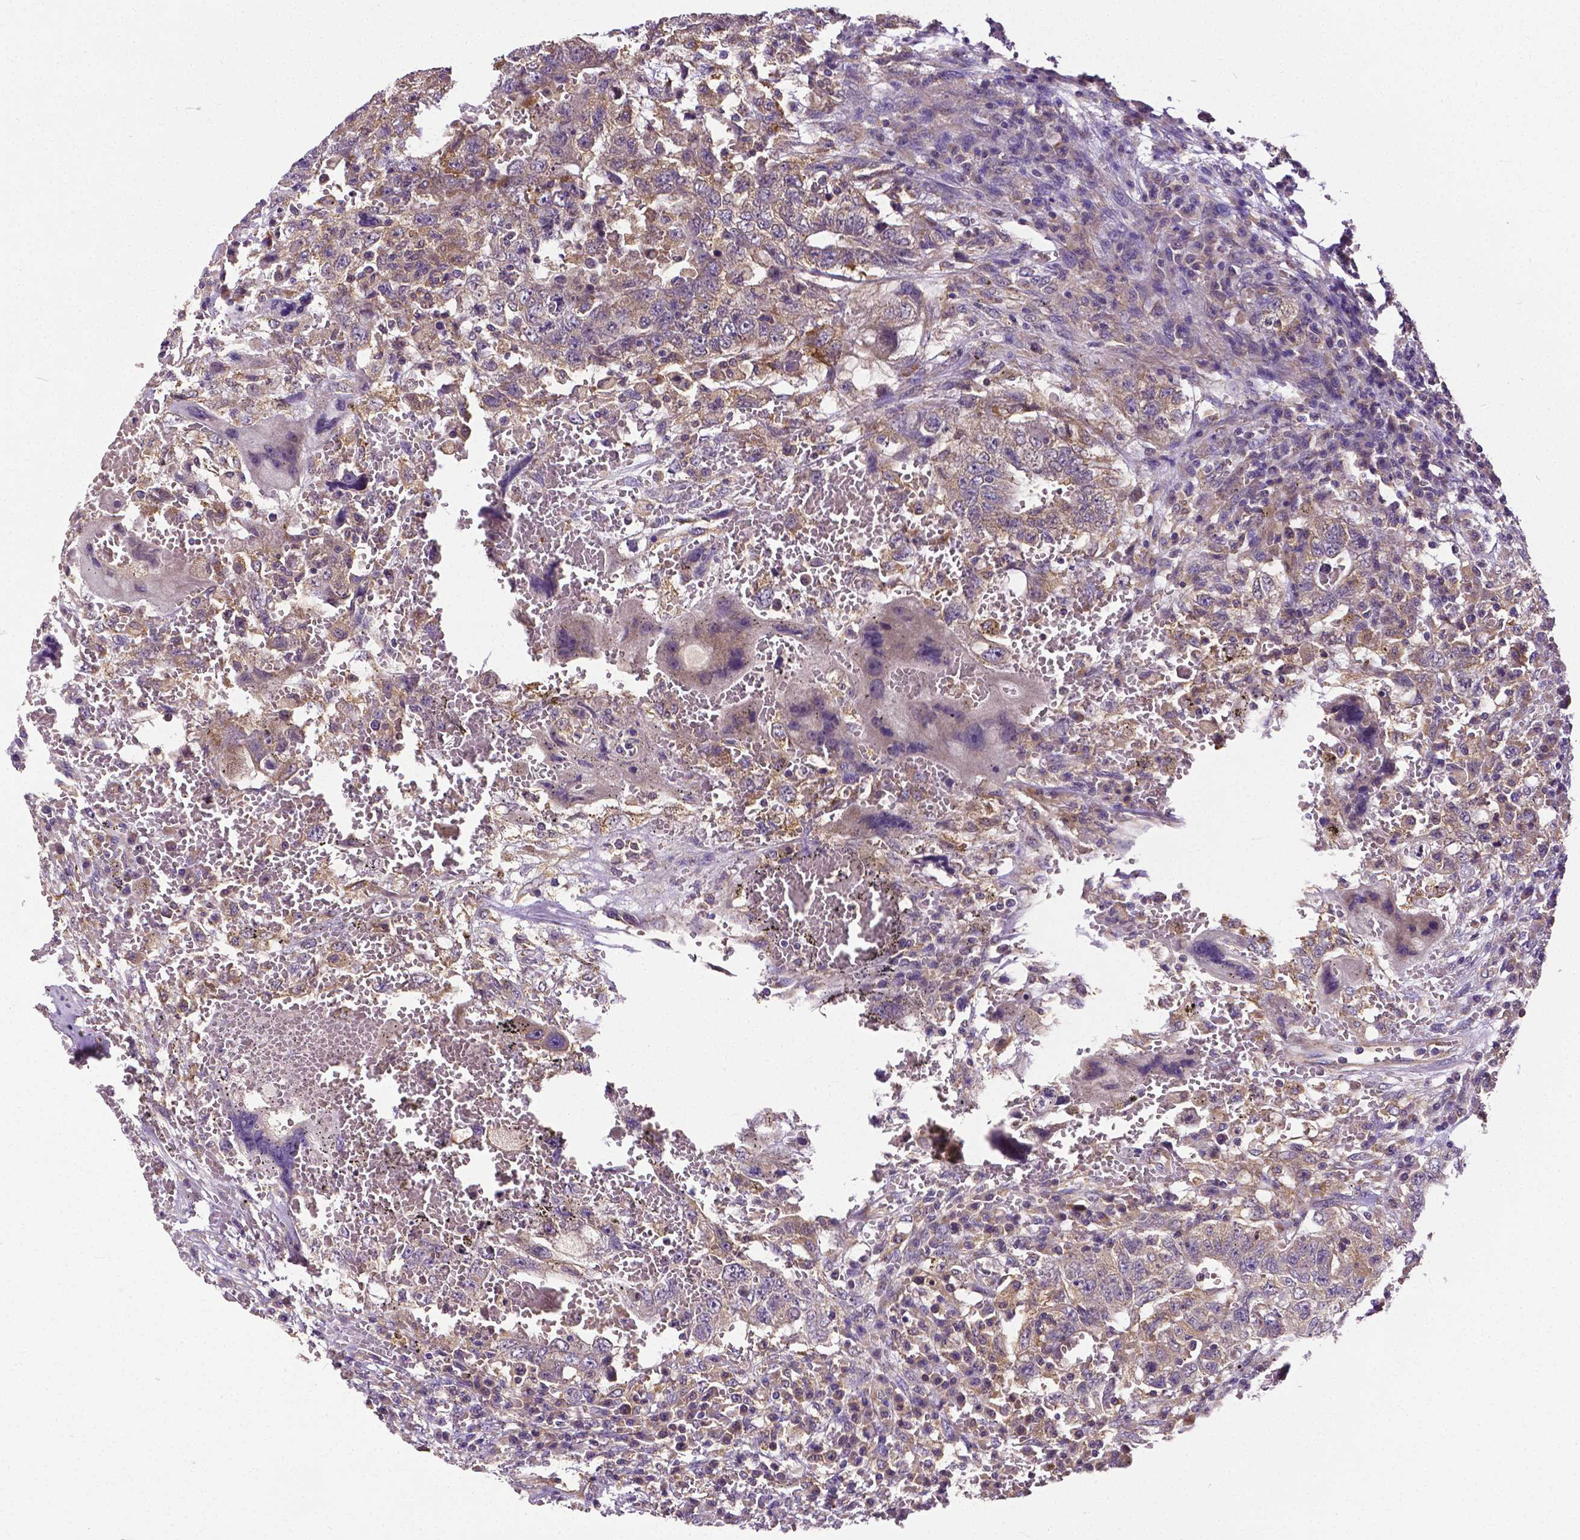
{"staining": {"intensity": "weak", "quantity": "<25%", "location": "cytoplasmic/membranous"}, "tissue": "testis cancer", "cell_type": "Tumor cells", "image_type": "cancer", "snomed": [{"axis": "morphology", "description": "Carcinoma, Embryonal, NOS"}, {"axis": "topography", "description": "Testis"}], "caption": "Tumor cells show no significant expression in testis cancer (embryonal carcinoma).", "gene": "DICER1", "patient": {"sex": "male", "age": 26}}